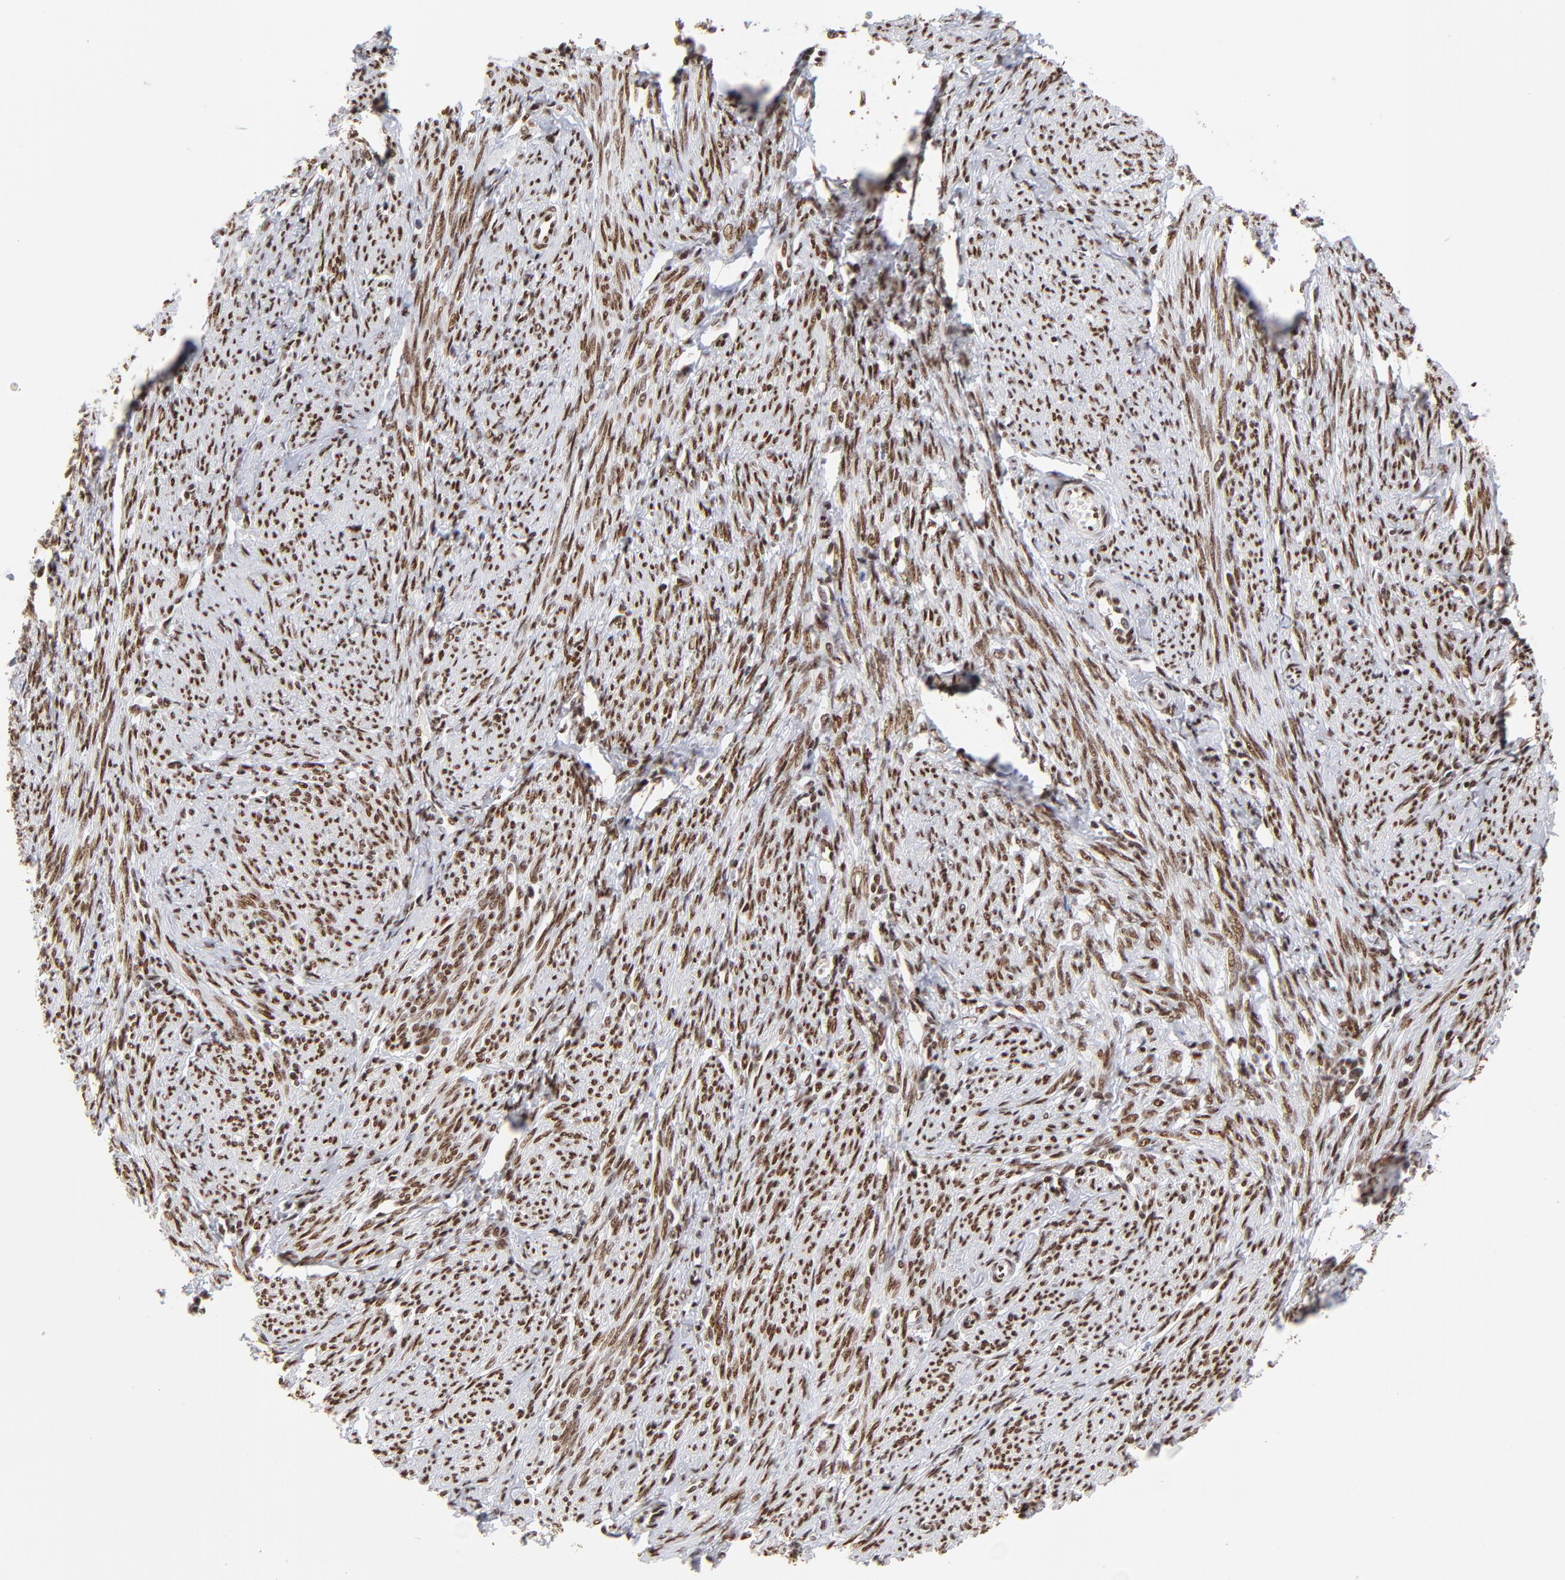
{"staining": {"intensity": "strong", "quantity": ">75%", "location": "nuclear"}, "tissue": "smooth muscle", "cell_type": "Smooth muscle cells", "image_type": "normal", "snomed": [{"axis": "morphology", "description": "Normal tissue, NOS"}, {"axis": "topography", "description": "Smooth muscle"}, {"axis": "topography", "description": "Cervix"}], "caption": "A brown stain shows strong nuclear expression of a protein in smooth muscle cells of unremarkable human smooth muscle. (DAB (3,3'-diaminobenzidine) IHC, brown staining for protein, blue staining for nuclei).", "gene": "ZMYM3", "patient": {"sex": "female", "age": 70}}